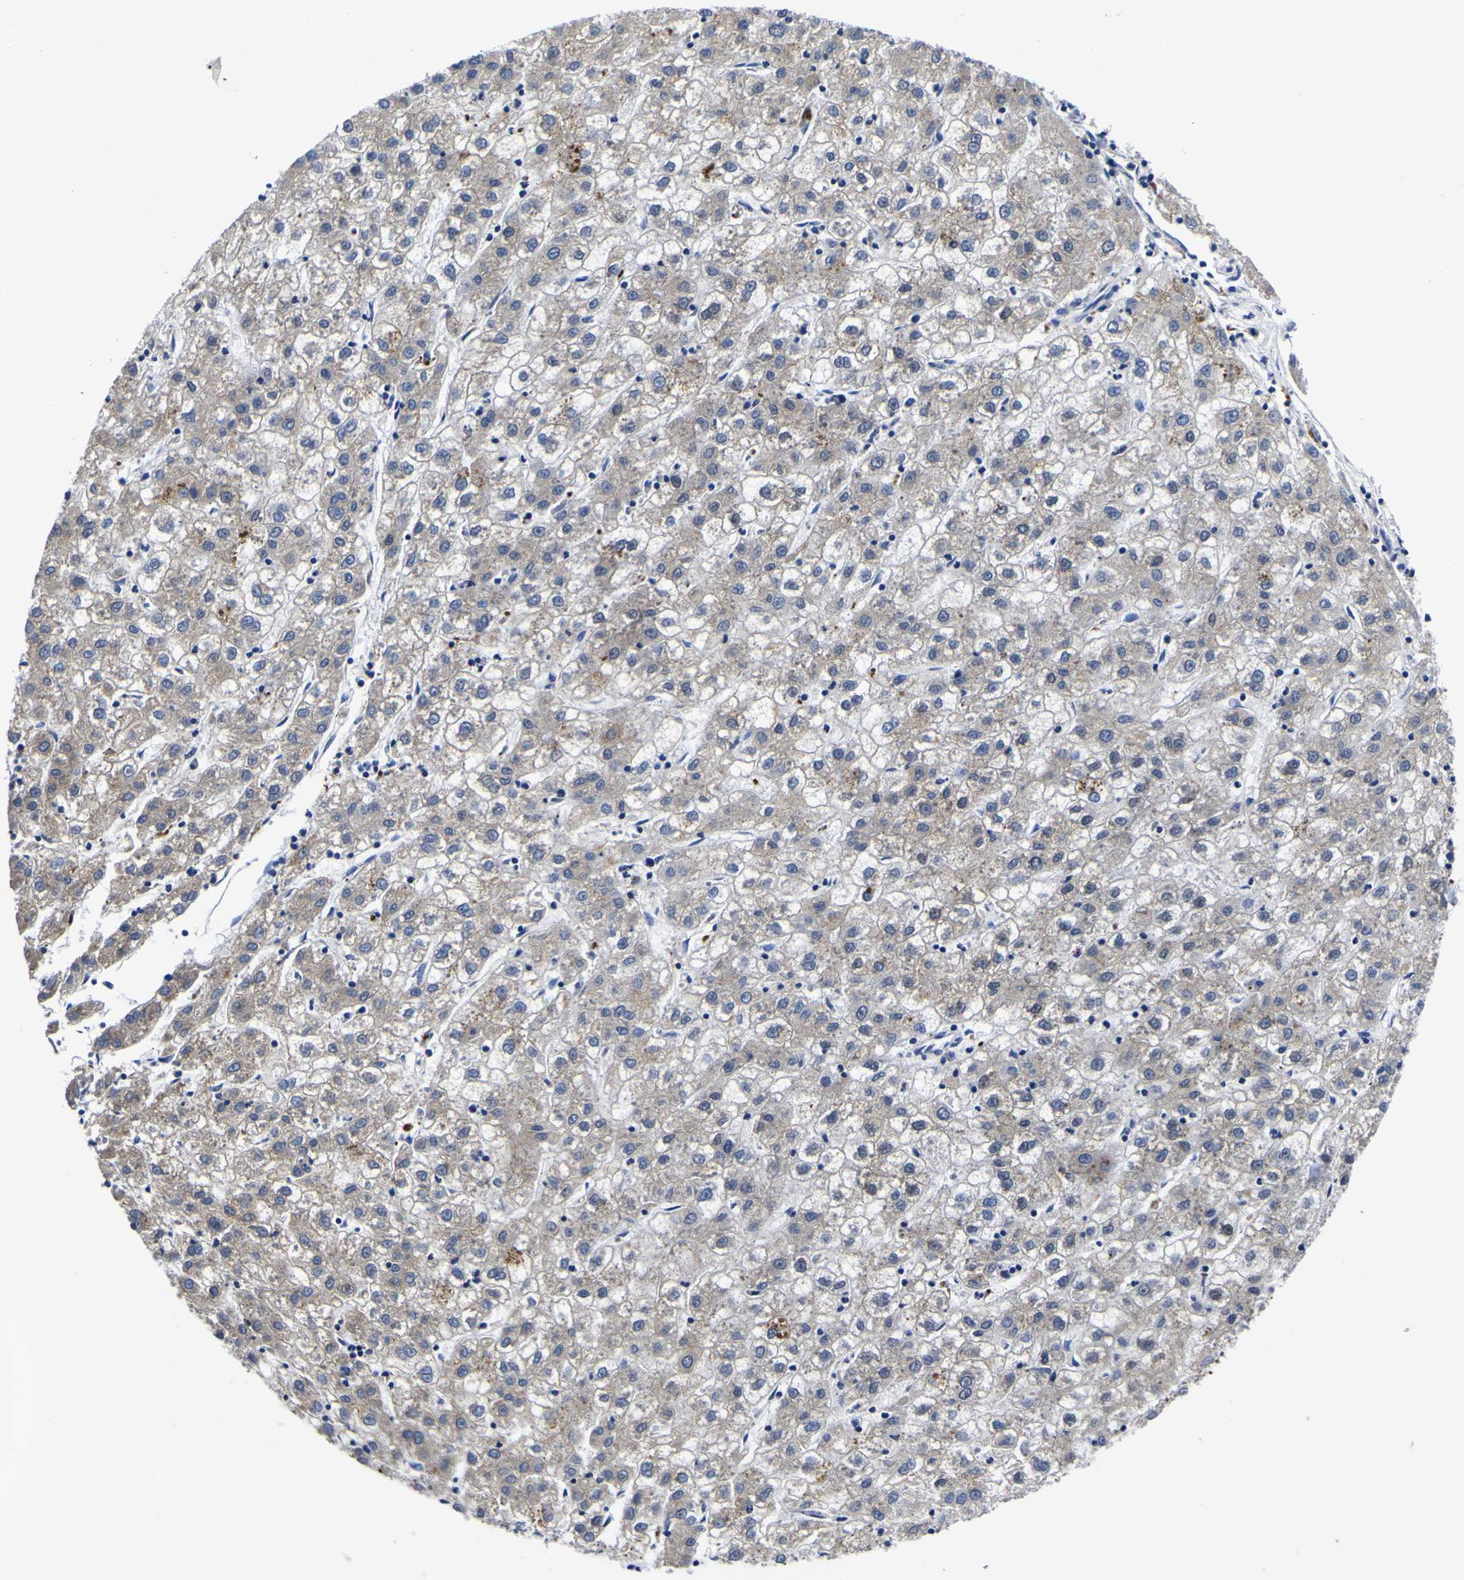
{"staining": {"intensity": "weak", "quantity": "25%-75%", "location": "cytoplasmic/membranous"}, "tissue": "liver cancer", "cell_type": "Tumor cells", "image_type": "cancer", "snomed": [{"axis": "morphology", "description": "Carcinoma, Hepatocellular, NOS"}, {"axis": "topography", "description": "Liver"}], "caption": "Liver hepatocellular carcinoma was stained to show a protein in brown. There is low levels of weak cytoplasmic/membranous positivity in approximately 25%-75% of tumor cells. (IHC, brightfield microscopy, high magnification).", "gene": "IGFLR1", "patient": {"sex": "male", "age": 72}}